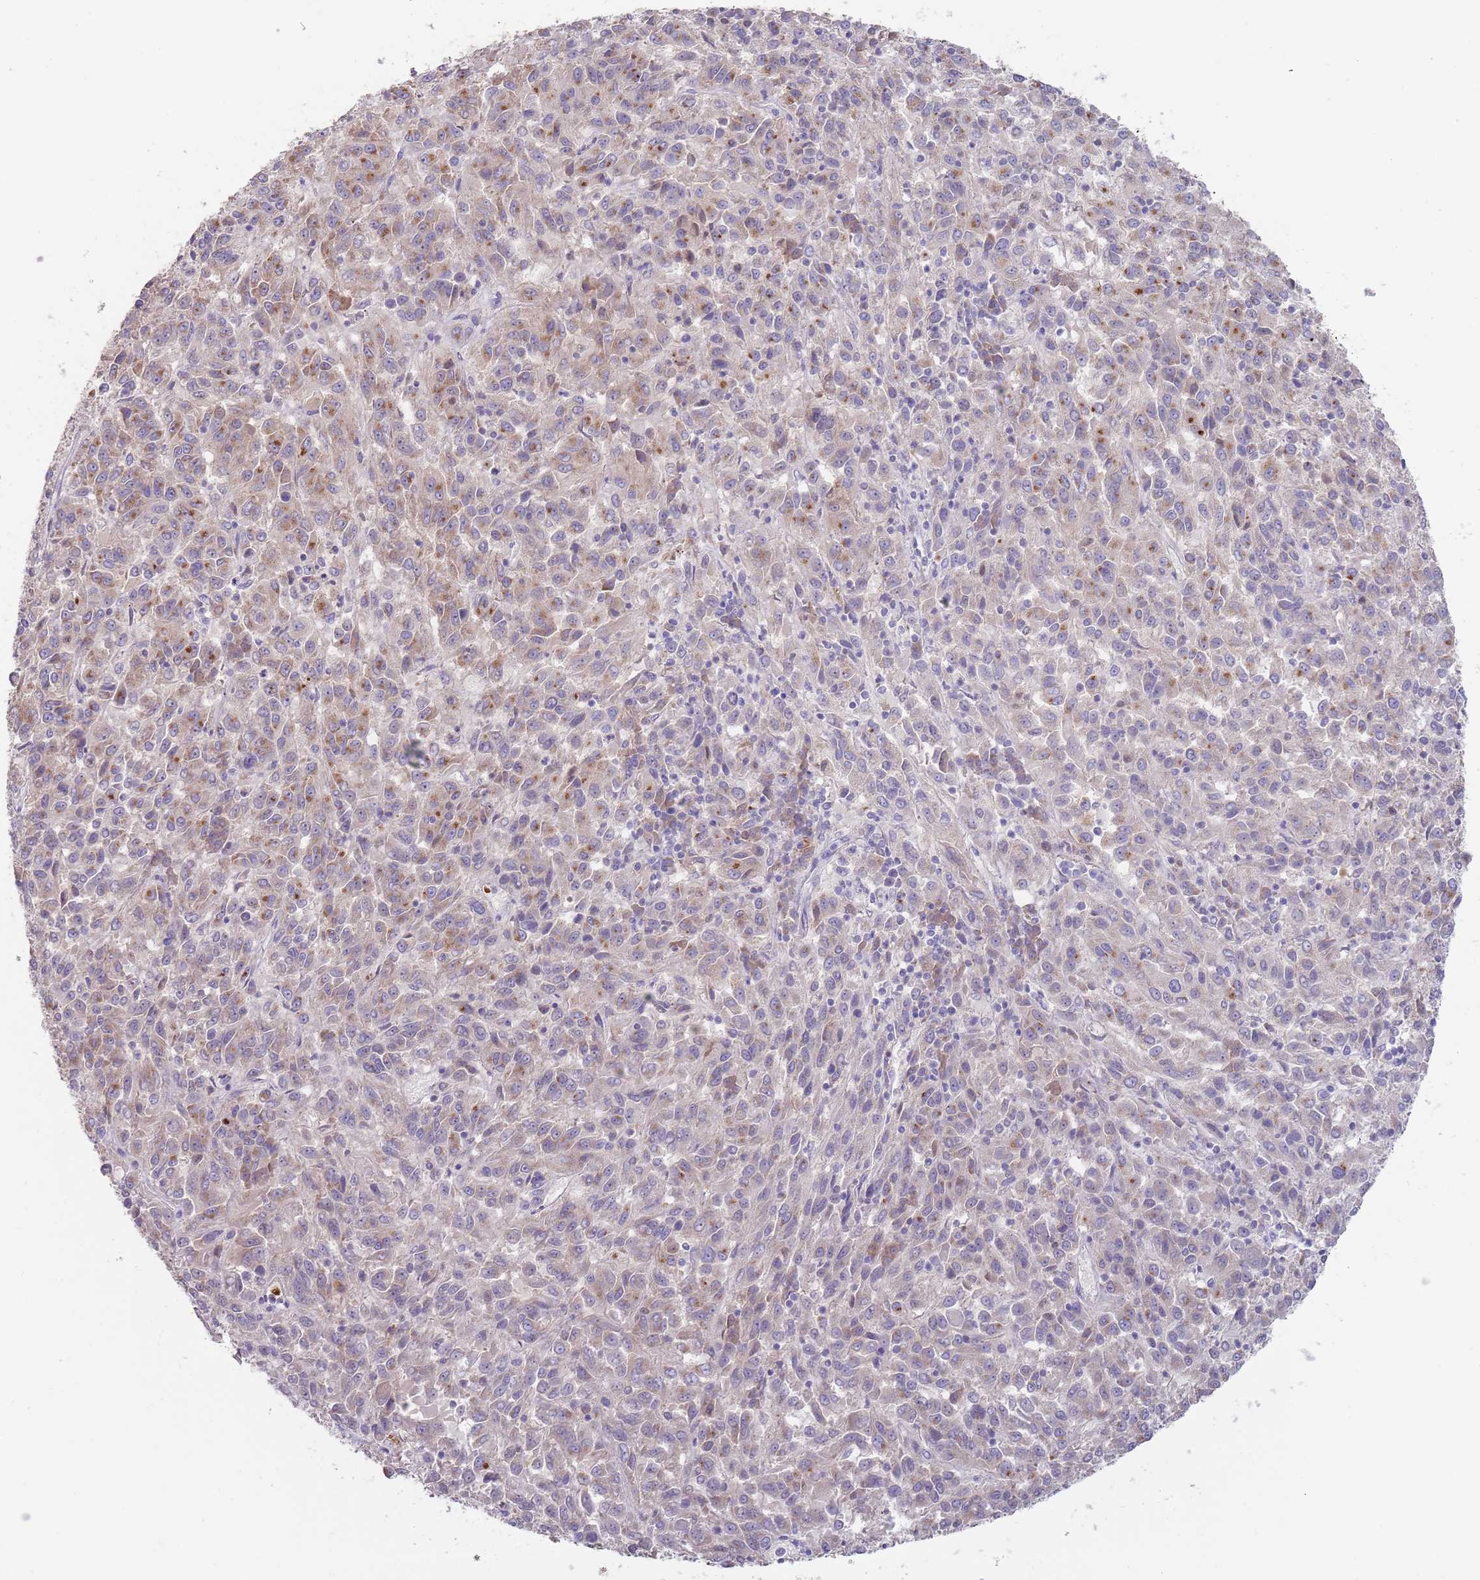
{"staining": {"intensity": "moderate", "quantity": "25%-75%", "location": "cytoplasmic/membranous"}, "tissue": "melanoma", "cell_type": "Tumor cells", "image_type": "cancer", "snomed": [{"axis": "morphology", "description": "Malignant melanoma, Metastatic site"}, {"axis": "topography", "description": "Lung"}], "caption": "Immunohistochemistry of human melanoma reveals medium levels of moderate cytoplasmic/membranous staining in approximately 25%-75% of tumor cells.", "gene": "TMEM251", "patient": {"sex": "male", "age": 64}}